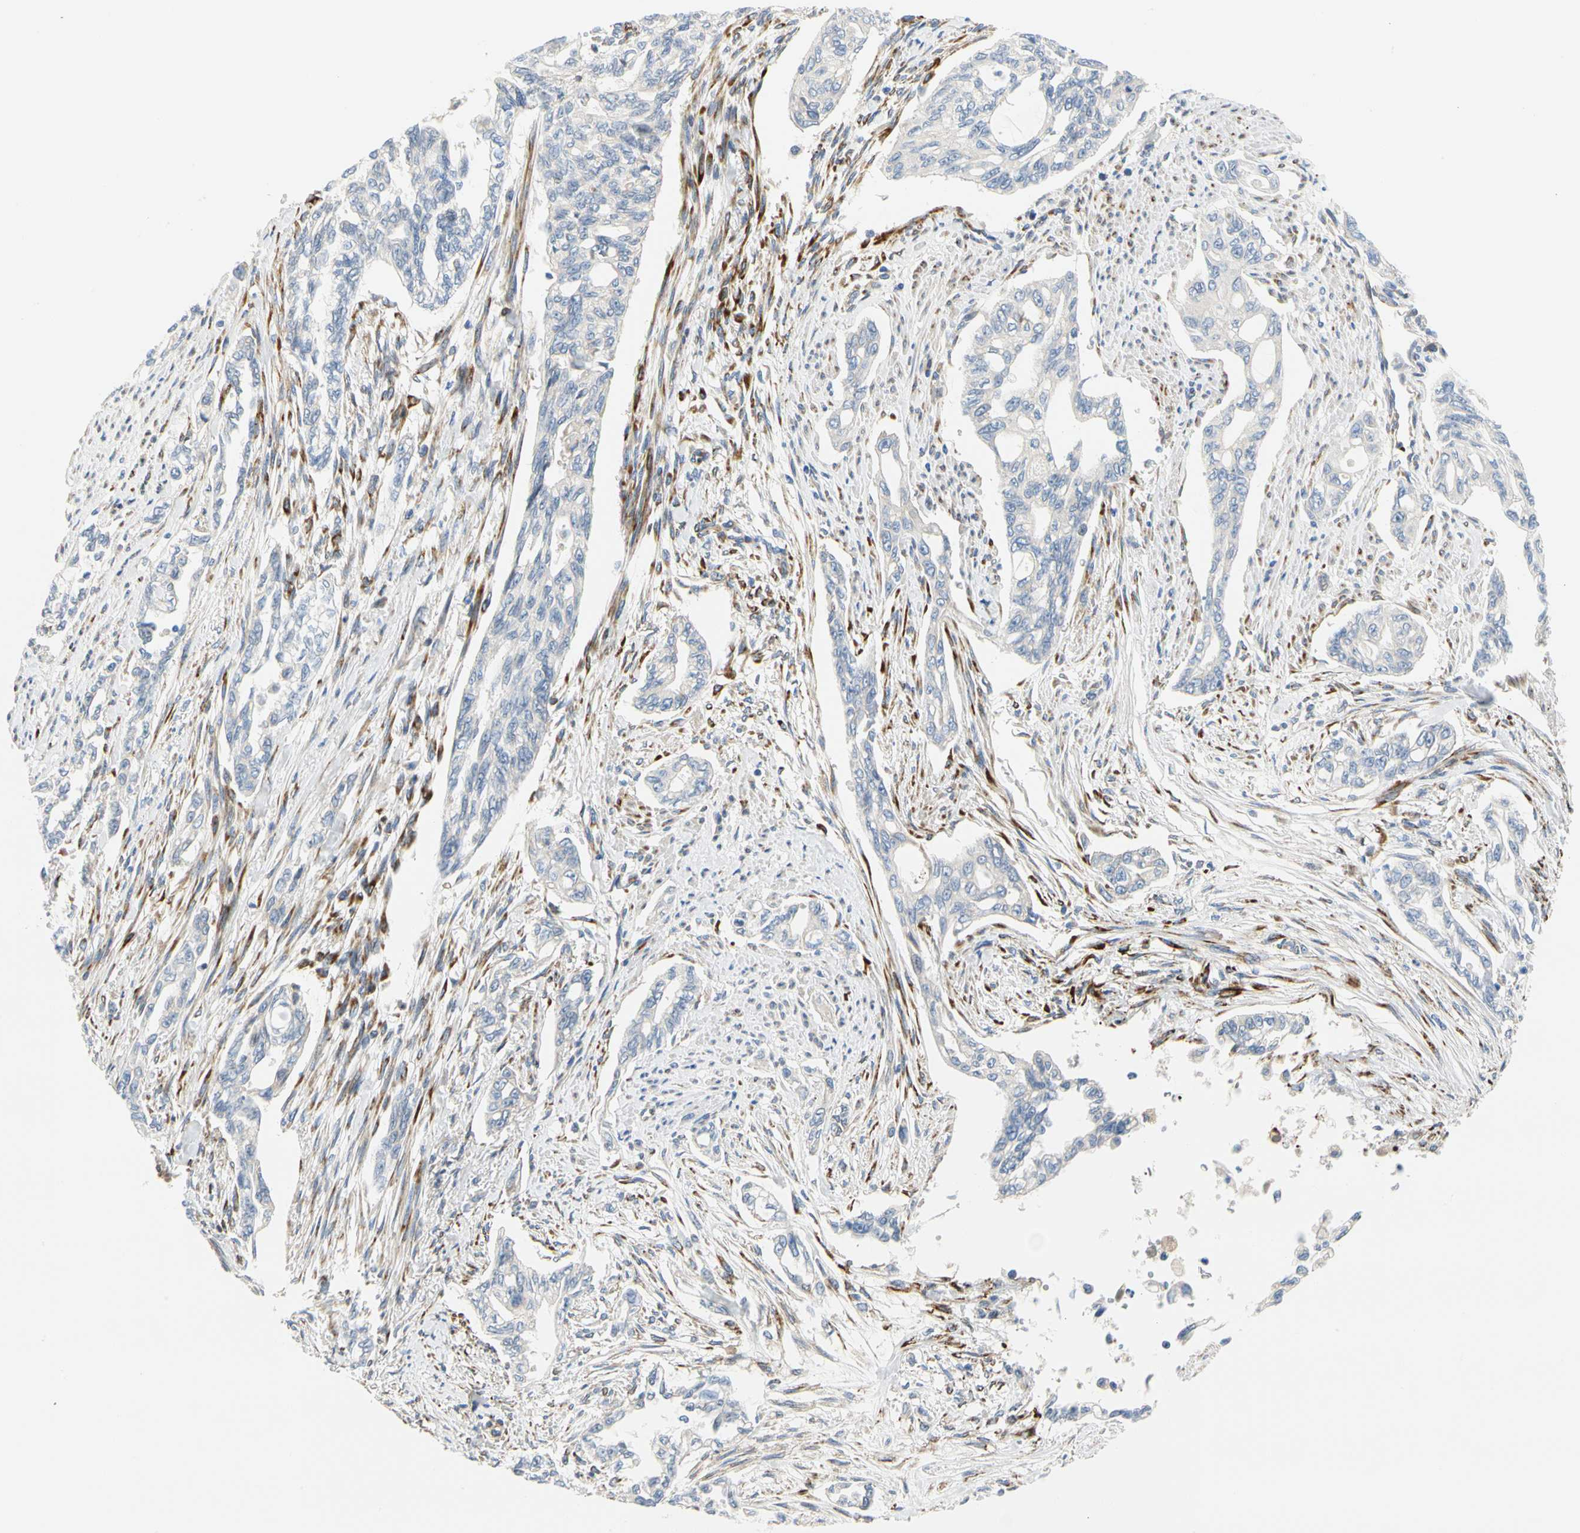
{"staining": {"intensity": "negative", "quantity": "none", "location": "none"}, "tissue": "pancreatic cancer", "cell_type": "Tumor cells", "image_type": "cancer", "snomed": [{"axis": "morphology", "description": "Normal tissue, NOS"}, {"axis": "topography", "description": "Pancreas"}], "caption": "Immunohistochemistry image of neoplastic tissue: human pancreatic cancer stained with DAB (3,3'-diaminobenzidine) reveals no significant protein staining in tumor cells.", "gene": "ZNF236", "patient": {"sex": "male", "age": 42}}